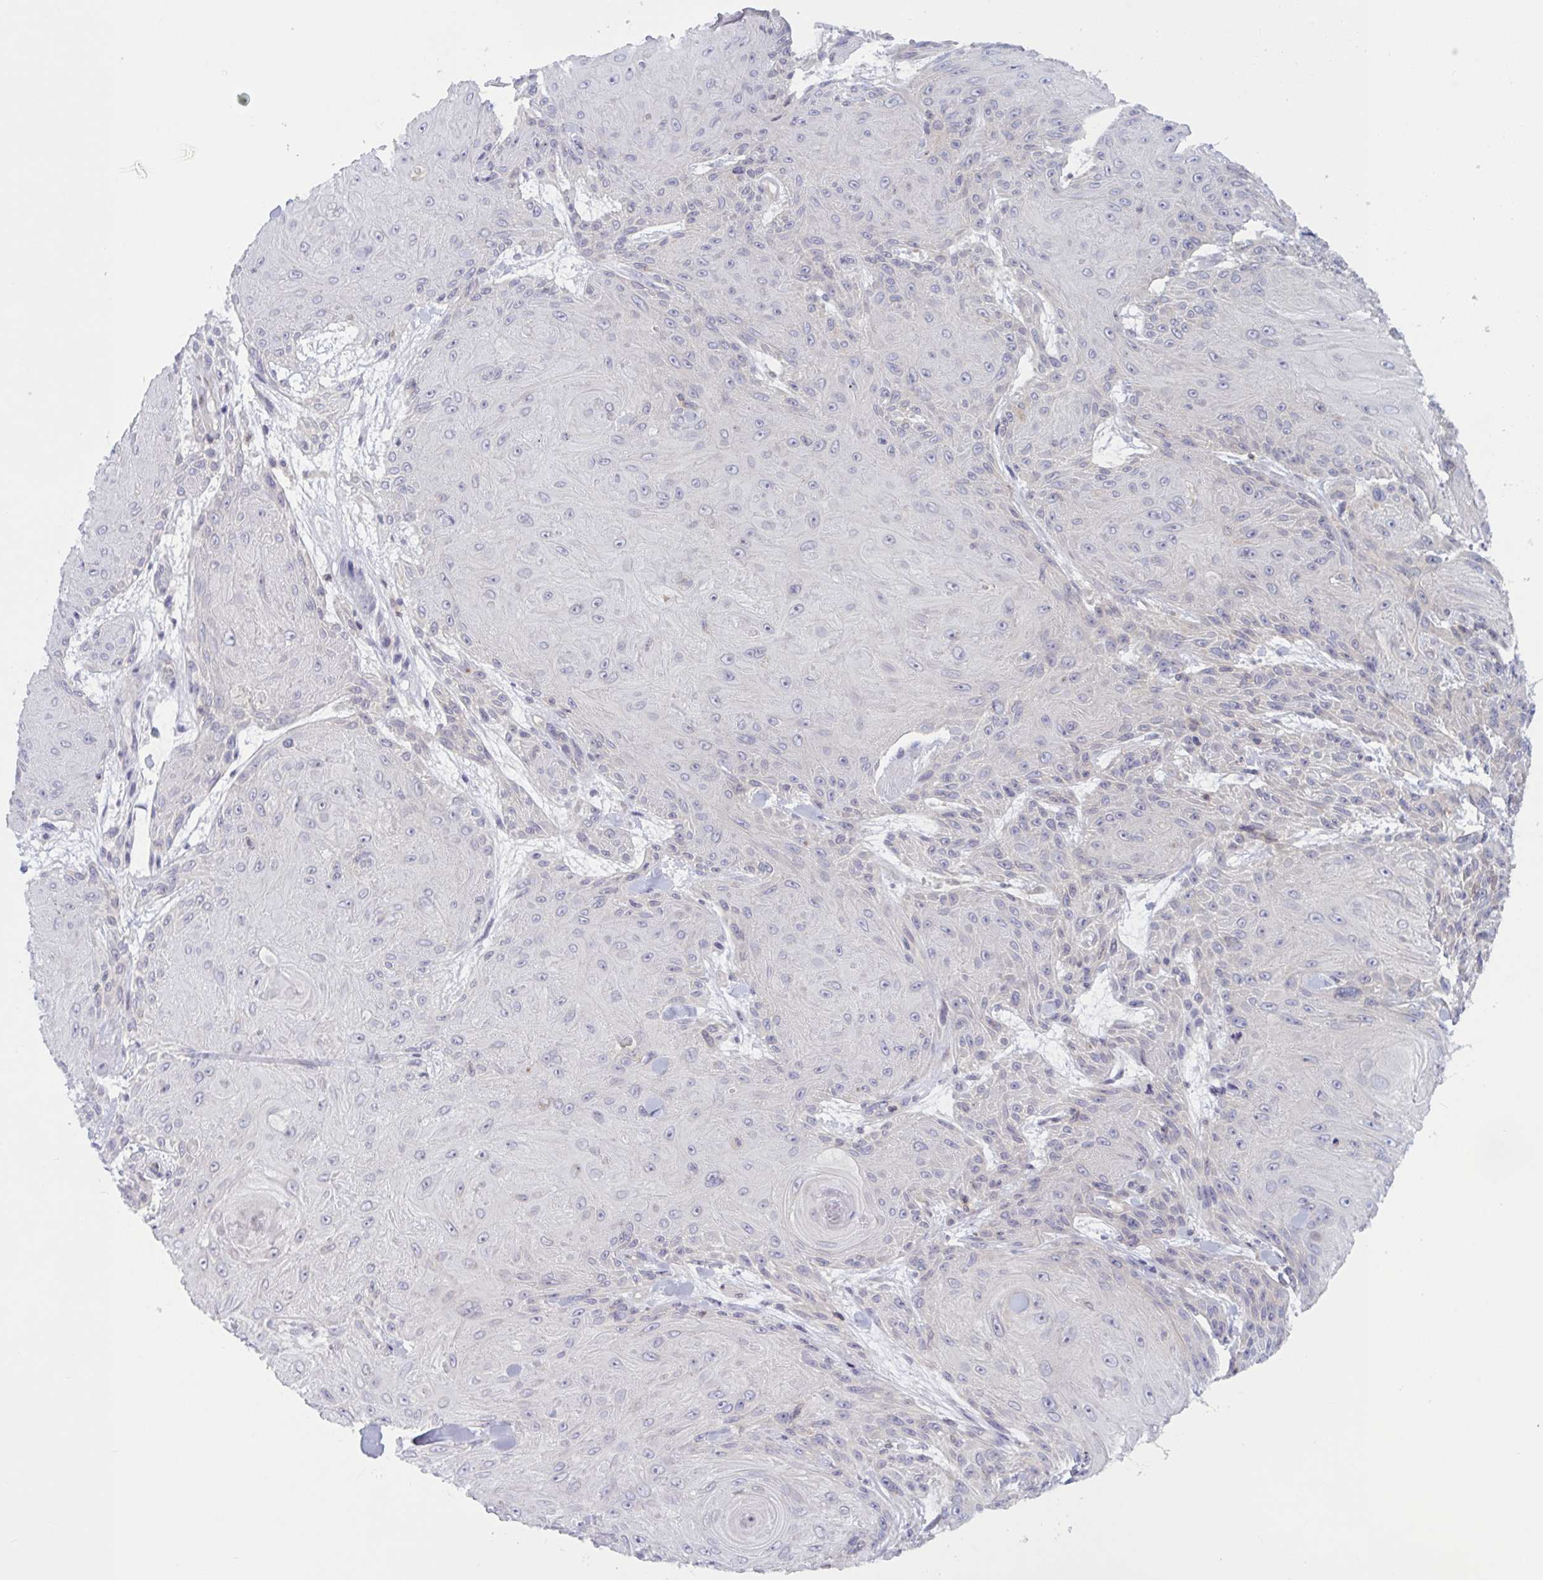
{"staining": {"intensity": "negative", "quantity": "none", "location": "none"}, "tissue": "skin cancer", "cell_type": "Tumor cells", "image_type": "cancer", "snomed": [{"axis": "morphology", "description": "Squamous cell carcinoma, NOS"}, {"axis": "topography", "description": "Skin"}], "caption": "Skin cancer (squamous cell carcinoma) stained for a protein using immunohistochemistry (IHC) reveals no expression tumor cells.", "gene": "TANK", "patient": {"sex": "male", "age": 88}}